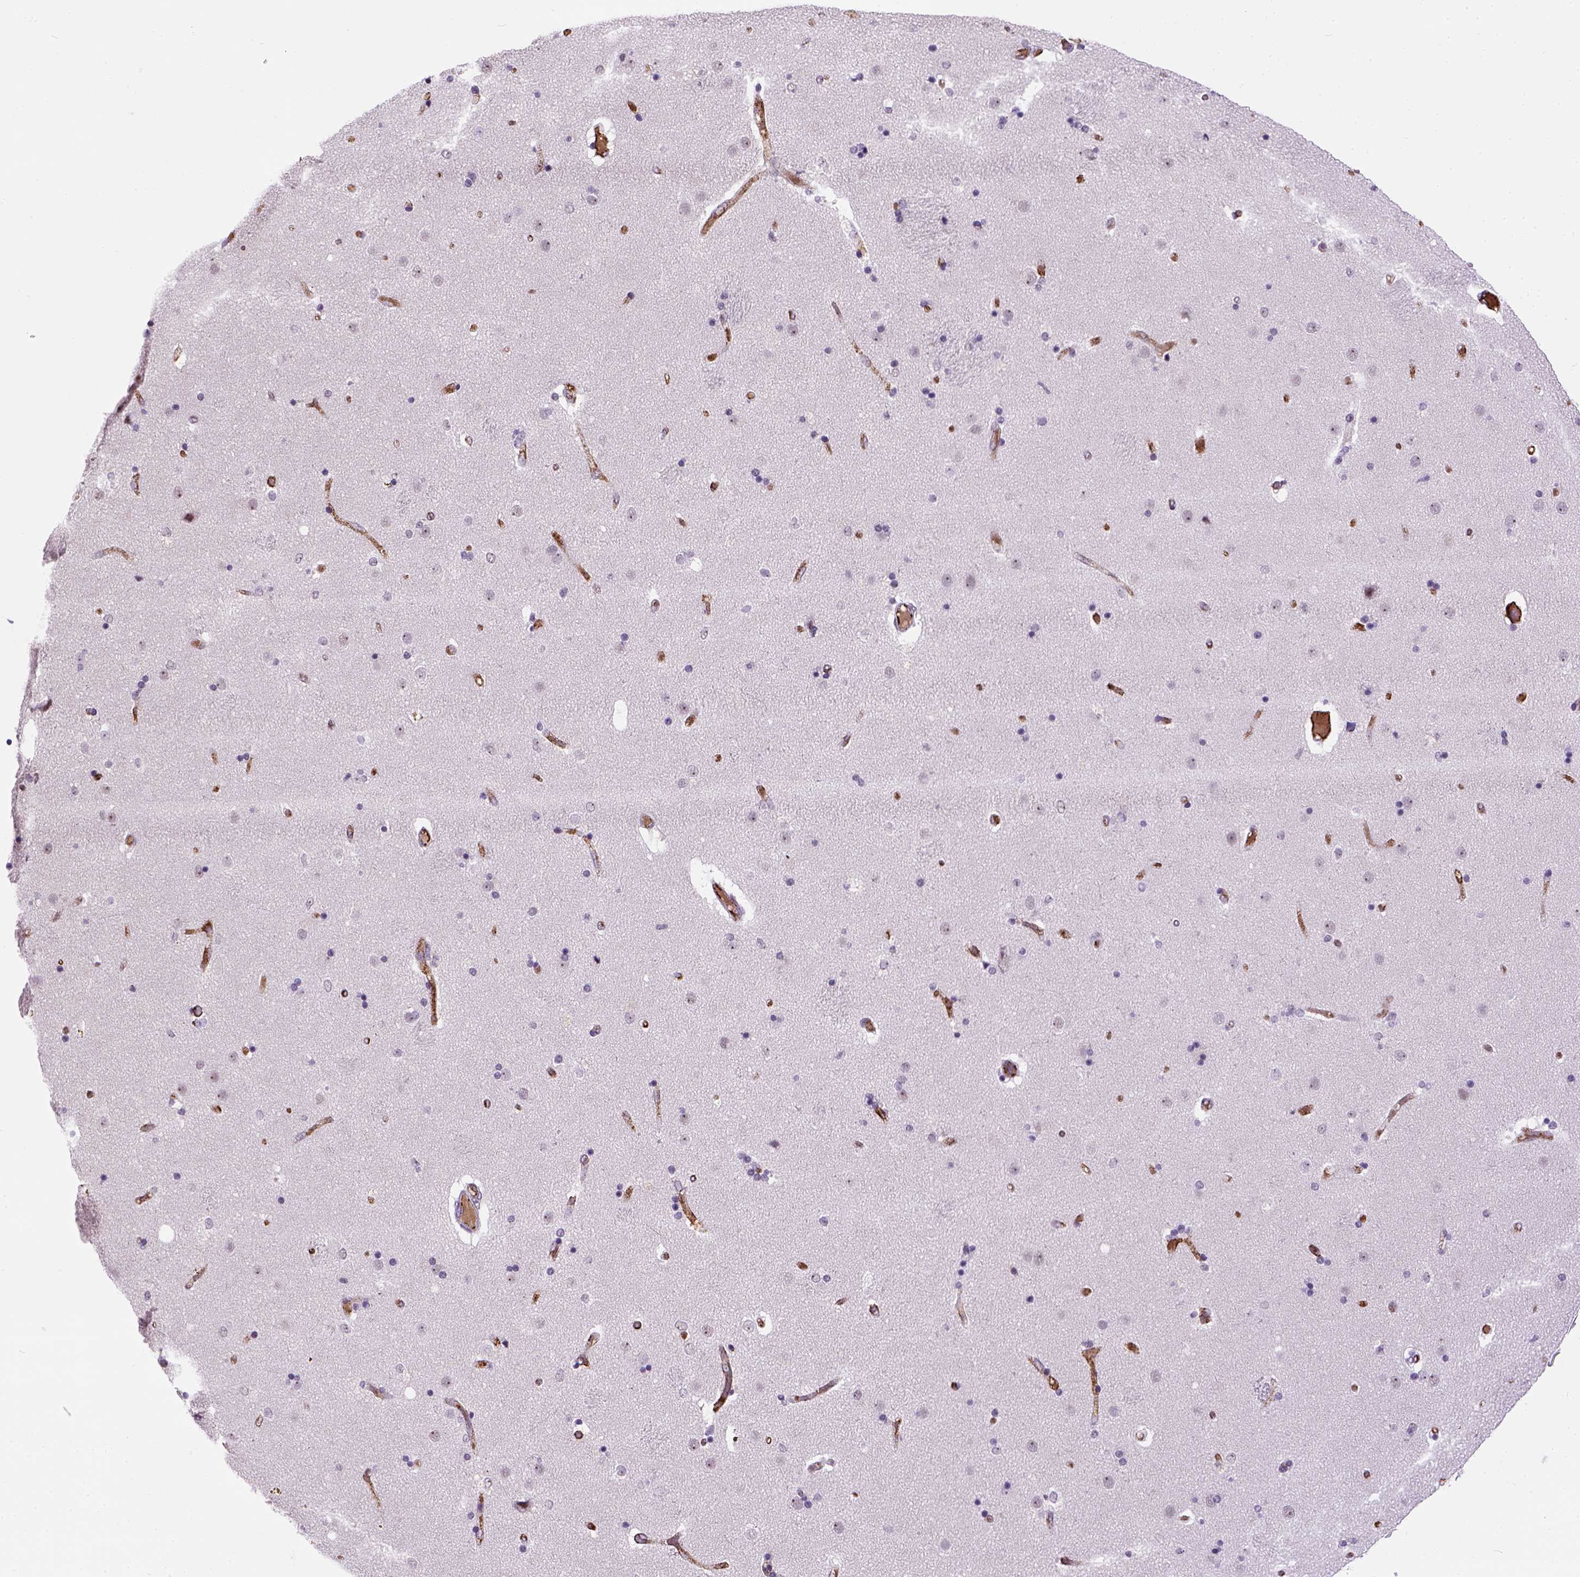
{"staining": {"intensity": "negative", "quantity": "none", "location": "none"}, "tissue": "caudate", "cell_type": "Glial cells", "image_type": "normal", "snomed": [{"axis": "morphology", "description": "Normal tissue, NOS"}, {"axis": "topography", "description": "Lateral ventricle wall"}], "caption": "DAB (3,3'-diaminobenzidine) immunohistochemical staining of normal caudate demonstrates no significant positivity in glial cells. (Brightfield microscopy of DAB (3,3'-diaminobenzidine) IHC at high magnification).", "gene": "VWF", "patient": {"sex": "female", "age": 71}}